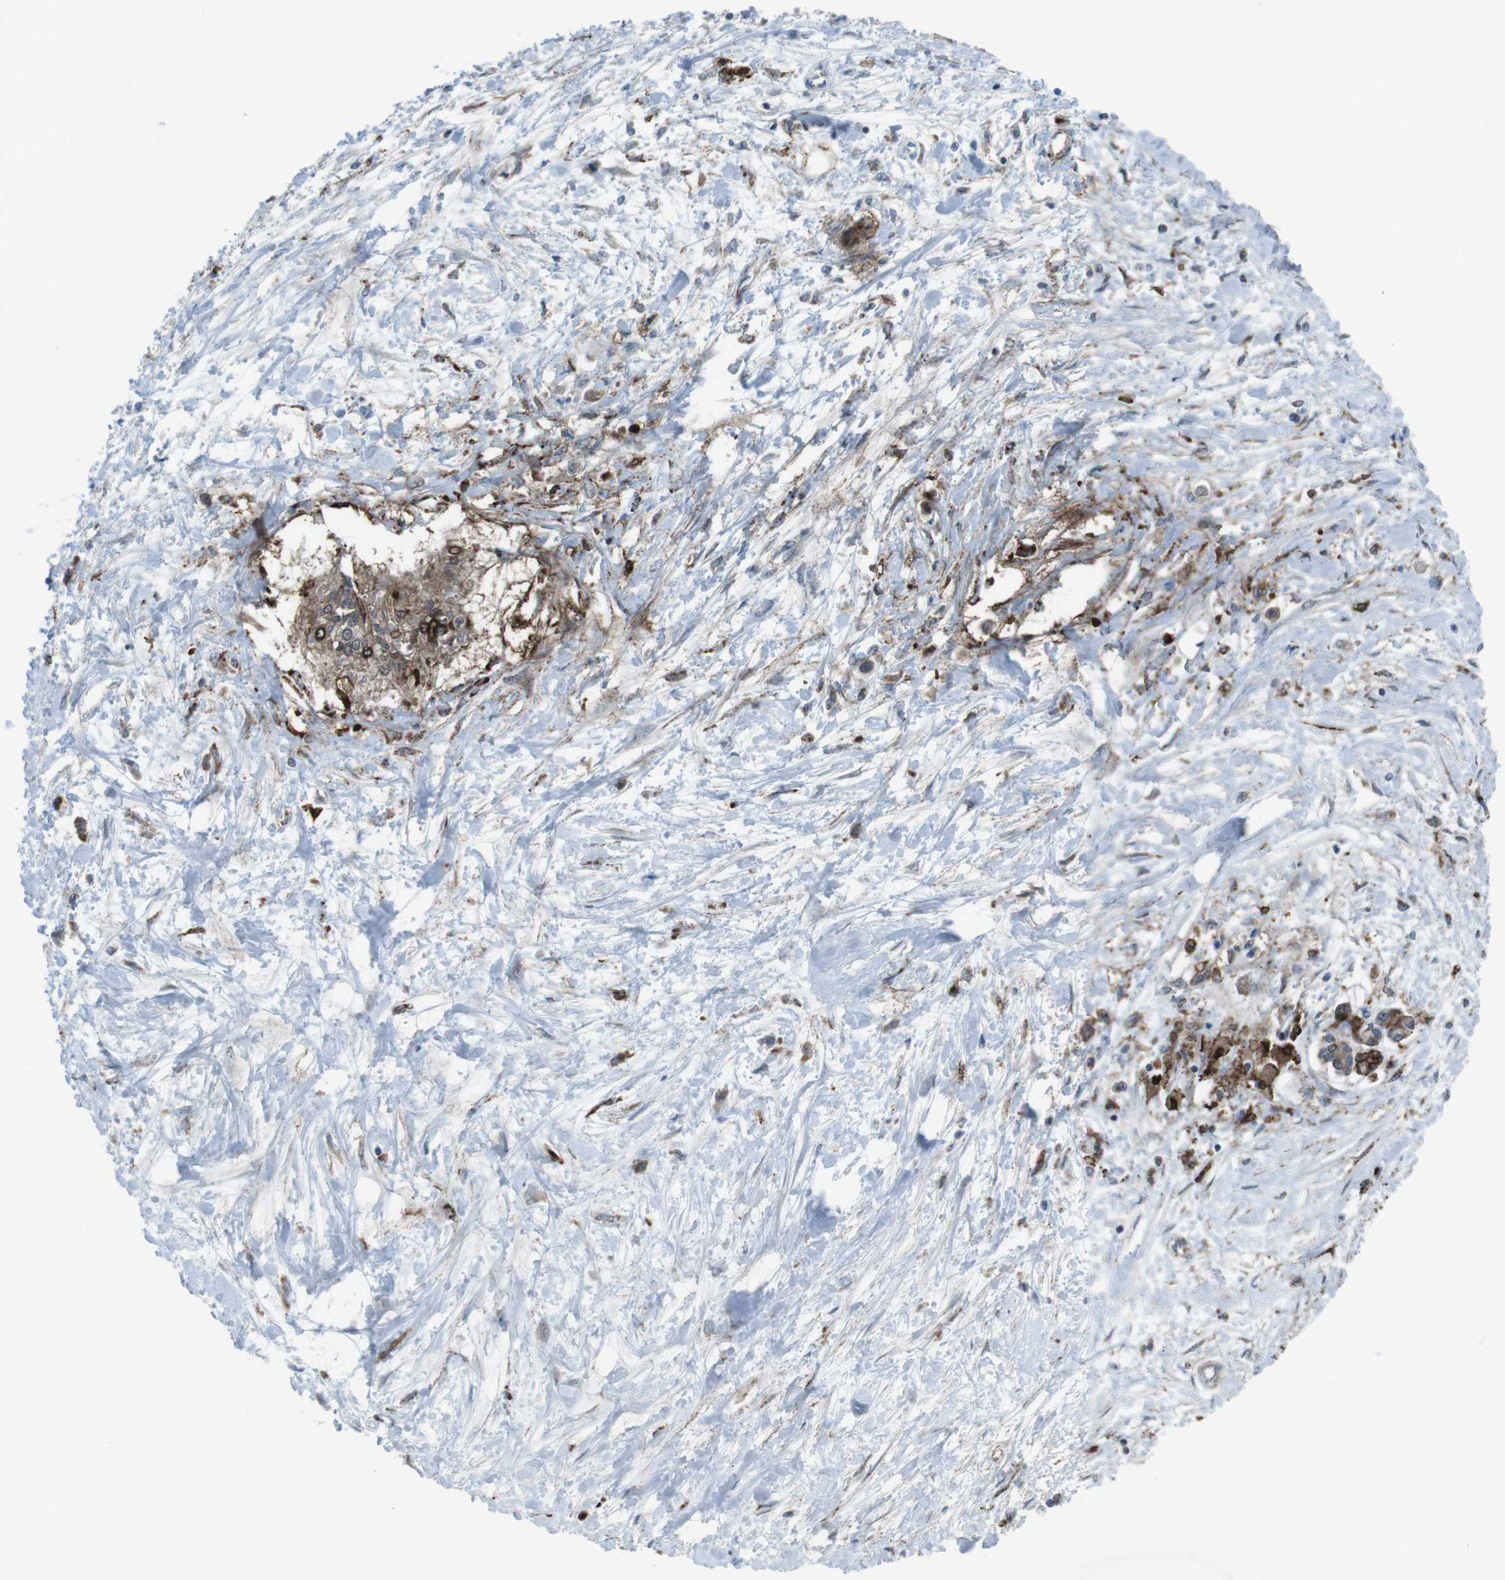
{"staining": {"intensity": "strong", "quantity": ">75%", "location": "cytoplasmic/membranous"}, "tissue": "pancreatic cancer", "cell_type": "Tumor cells", "image_type": "cancer", "snomed": [{"axis": "morphology", "description": "Adenocarcinoma, NOS"}, {"axis": "topography", "description": "Pancreas"}], "caption": "Strong cytoplasmic/membranous protein staining is identified in about >75% of tumor cells in pancreatic adenocarcinoma.", "gene": "GDF10", "patient": {"sex": "female", "age": 77}}